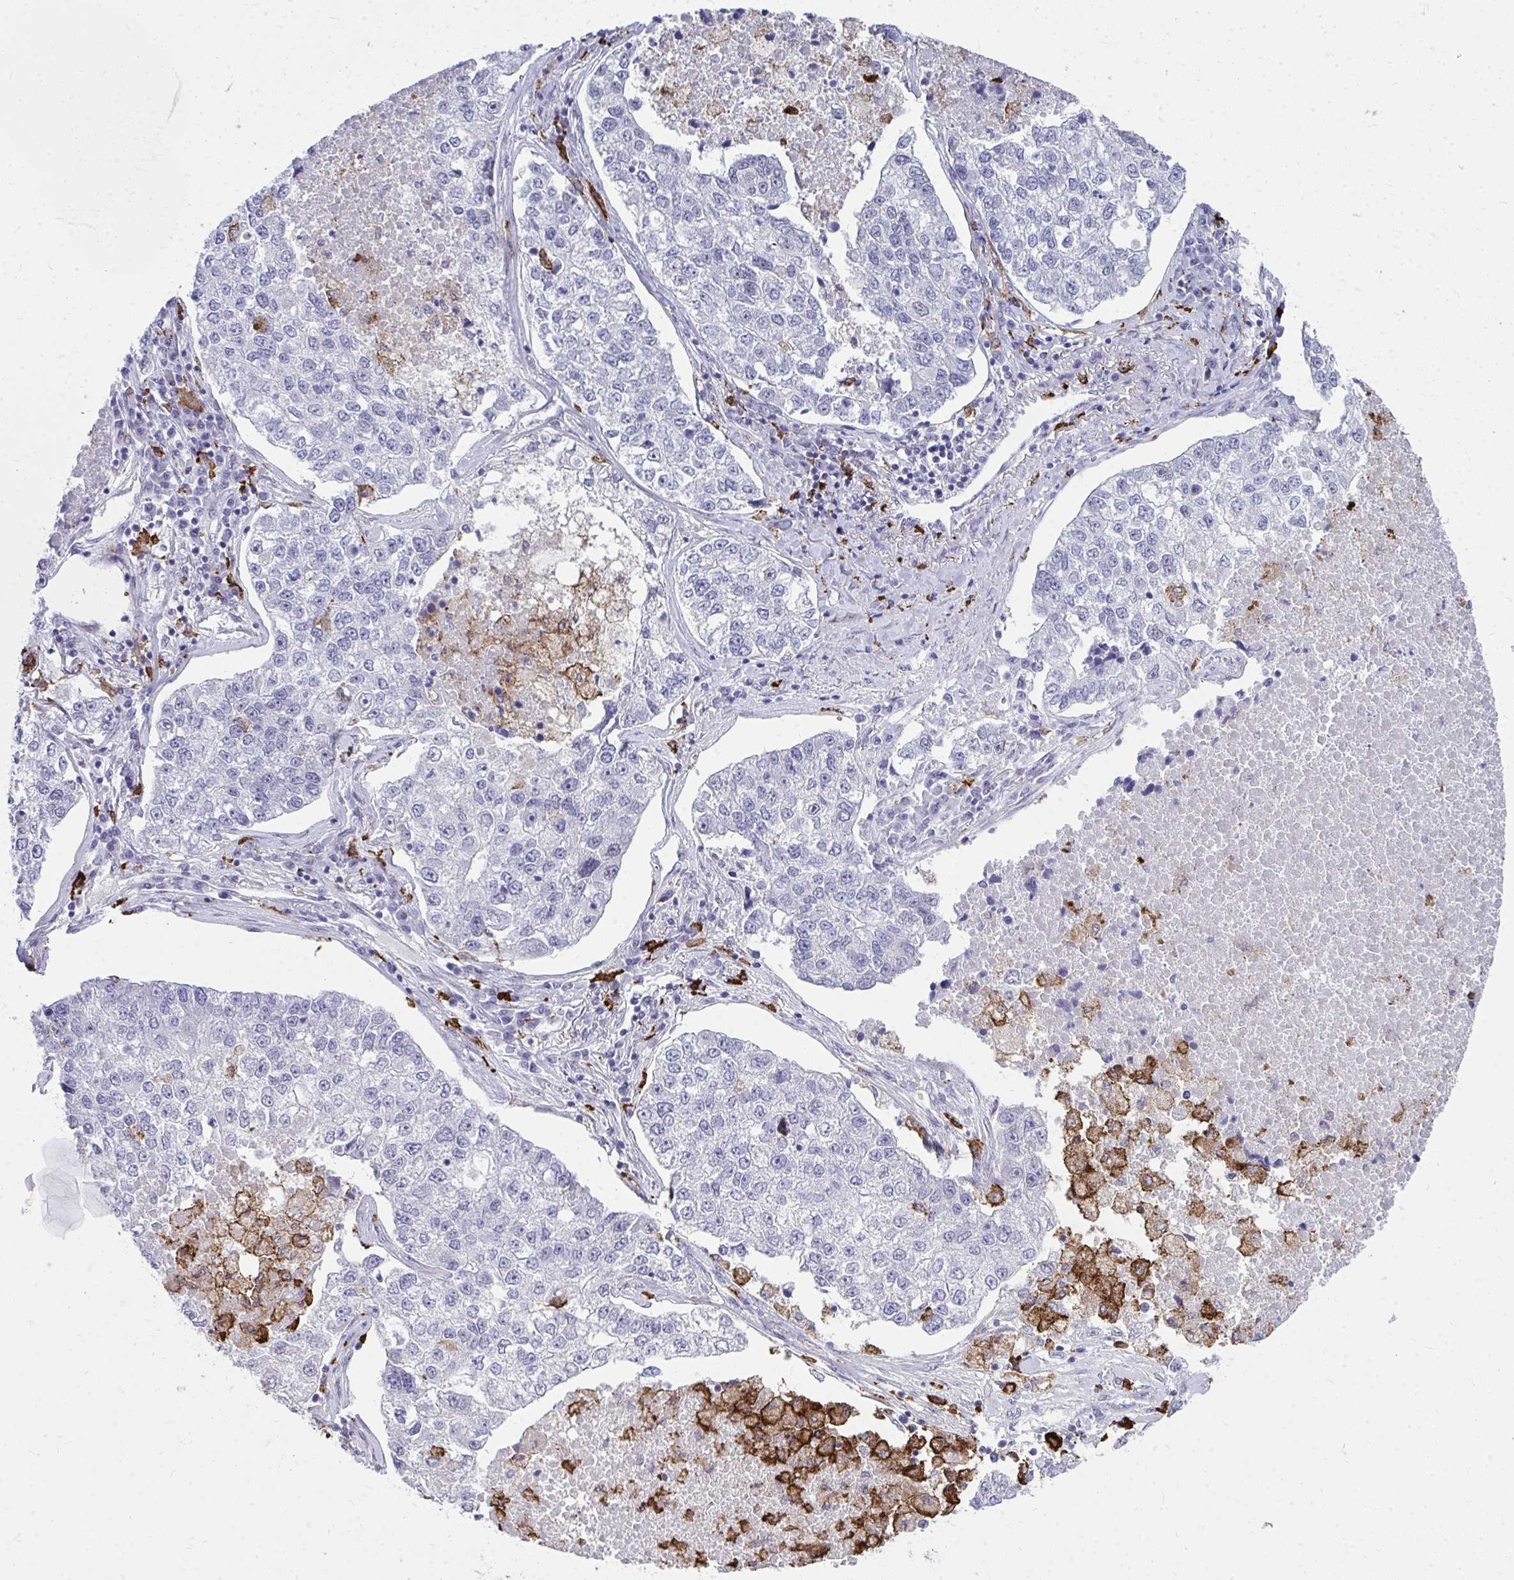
{"staining": {"intensity": "negative", "quantity": "none", "location": "none"}, "tissue": "lung cancer", "cell_type": "Tumor cells", "image_type": "cancer", "snomed": [{"axis": "morphology", "description": "Adenocarcinoma, NOS"}, {"axis": "topography", "description": "Lung"}], "caption": "Immunohistochemistry (IHC) image of human lung cancer (adenocarcinoma) stained for a protein (brown), which exhibits no staining in tumor cells.", "gene": "CD163", "patient": {"sex": "male", "age": 49}}